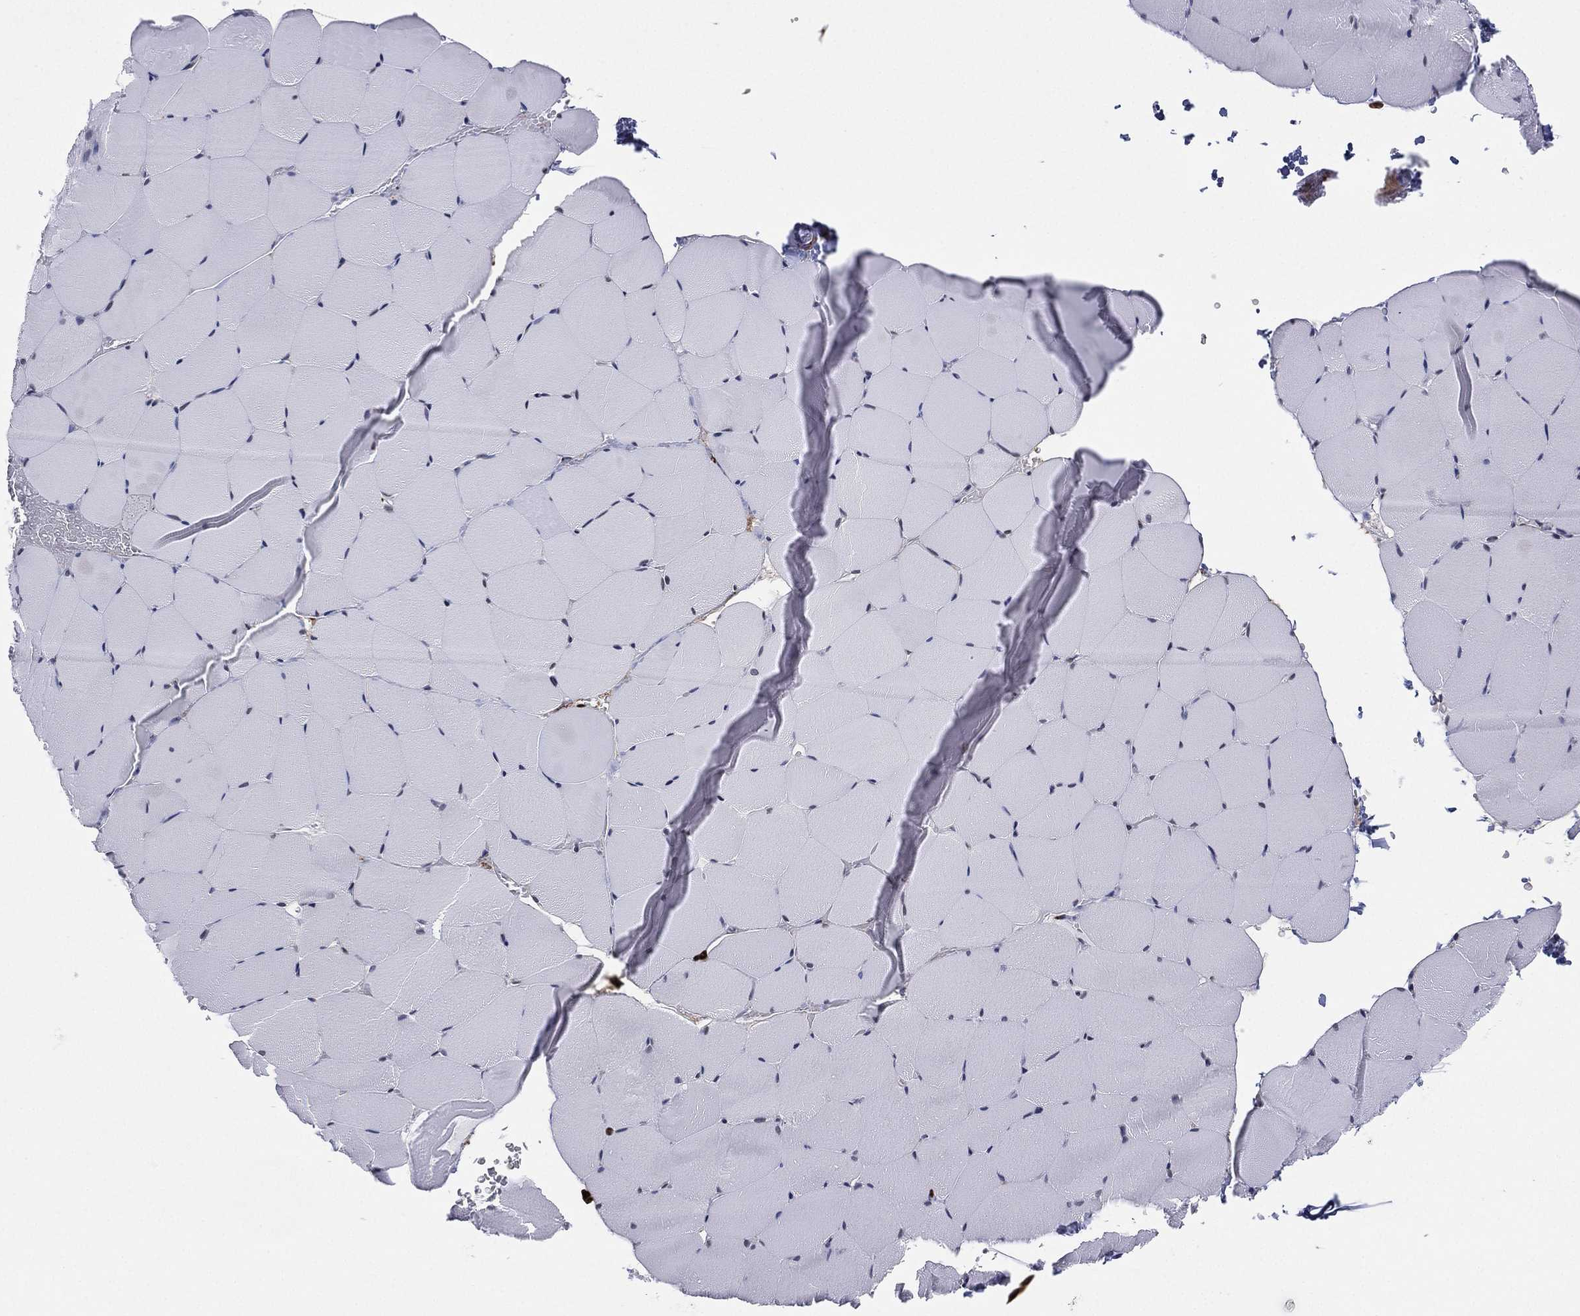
{"staining": {"intensity": "negative", "quantity": "none", "location": "none"}, "tissue": "skeletal muscle", "cell_type": "Myocytes", "image_type": "normal", "snomed": [{"axis": "morphology", "description": "Normal tissue, NOS"}, {"axis": "topography", "description": "Skeletal muscle"}], "caption": "Skeletal muscle was stained to show a protein in brown. There is no significant staining in myocytes. Brightfield microscopy of IHC stained with DAB (3,3'-diaminobenzidine) (brown) and hematoxylin (blue), captured at high magnification.", "gene": "CD177", "patient": {"sex": "female", "age": 37}}